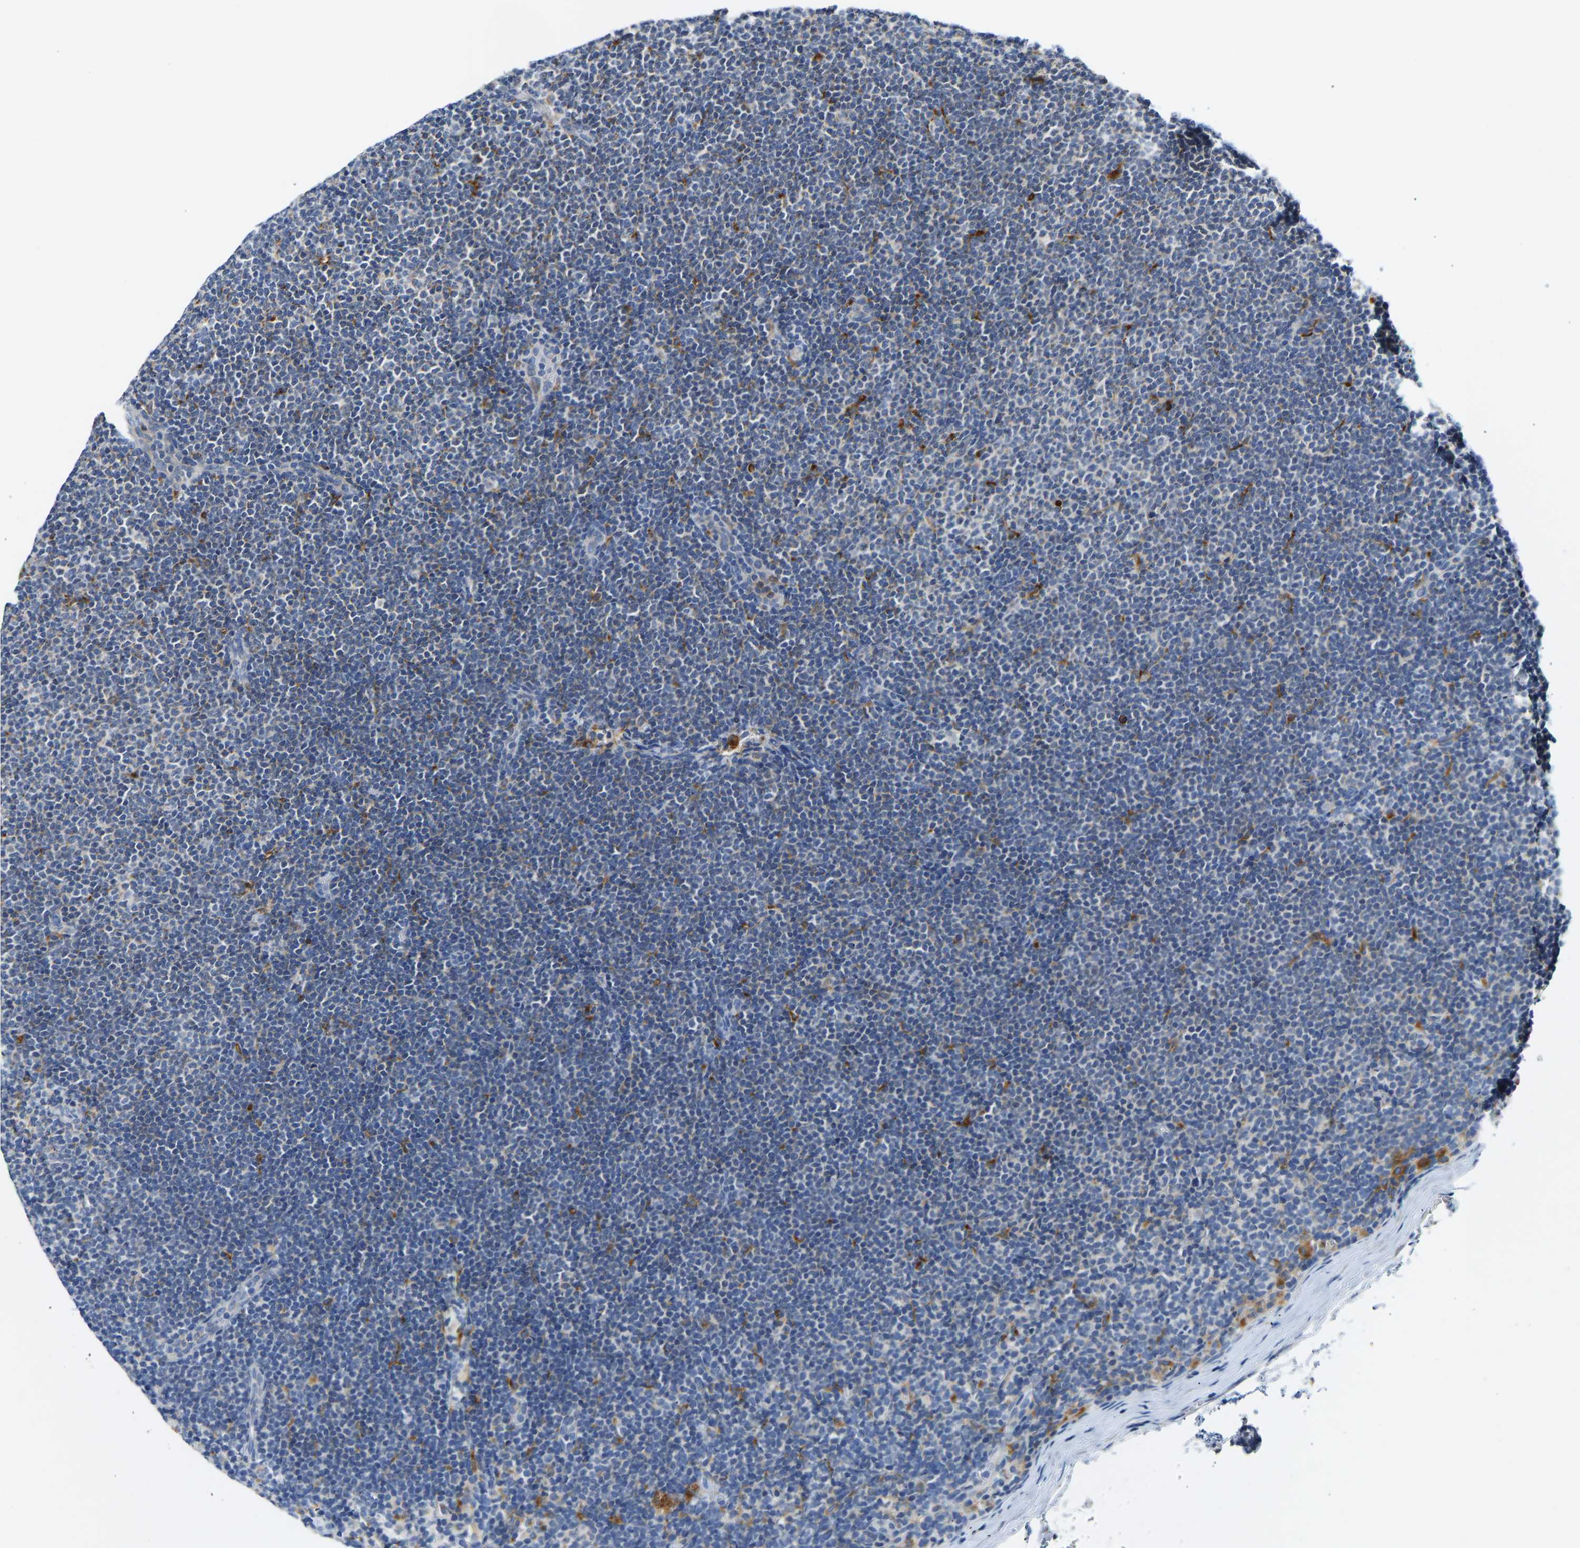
{"staining": {"intensity": "weak", "quantity": "25%-75%", "location": "cytoplasmic/membranous"}, "tissue": "lymphoma", "cell_type": "Tumor cells", "image_type": "cancer", "snomed": [{"axis": "morphology", "description": "Malignant lymphoma, non-Hodgkin's type, Low grade"}, {"axis": "topography", "description": "Lymph node"}], "caption": "Lymphoma stained for a protein shows weak cytoplasmic/membranous positivity in tumor cells. (DAB = brown stain, brightfield microscopy at high magnification).", "gene": "ATP6V1E1", "patient": {"sex": "female", "age": 53}}